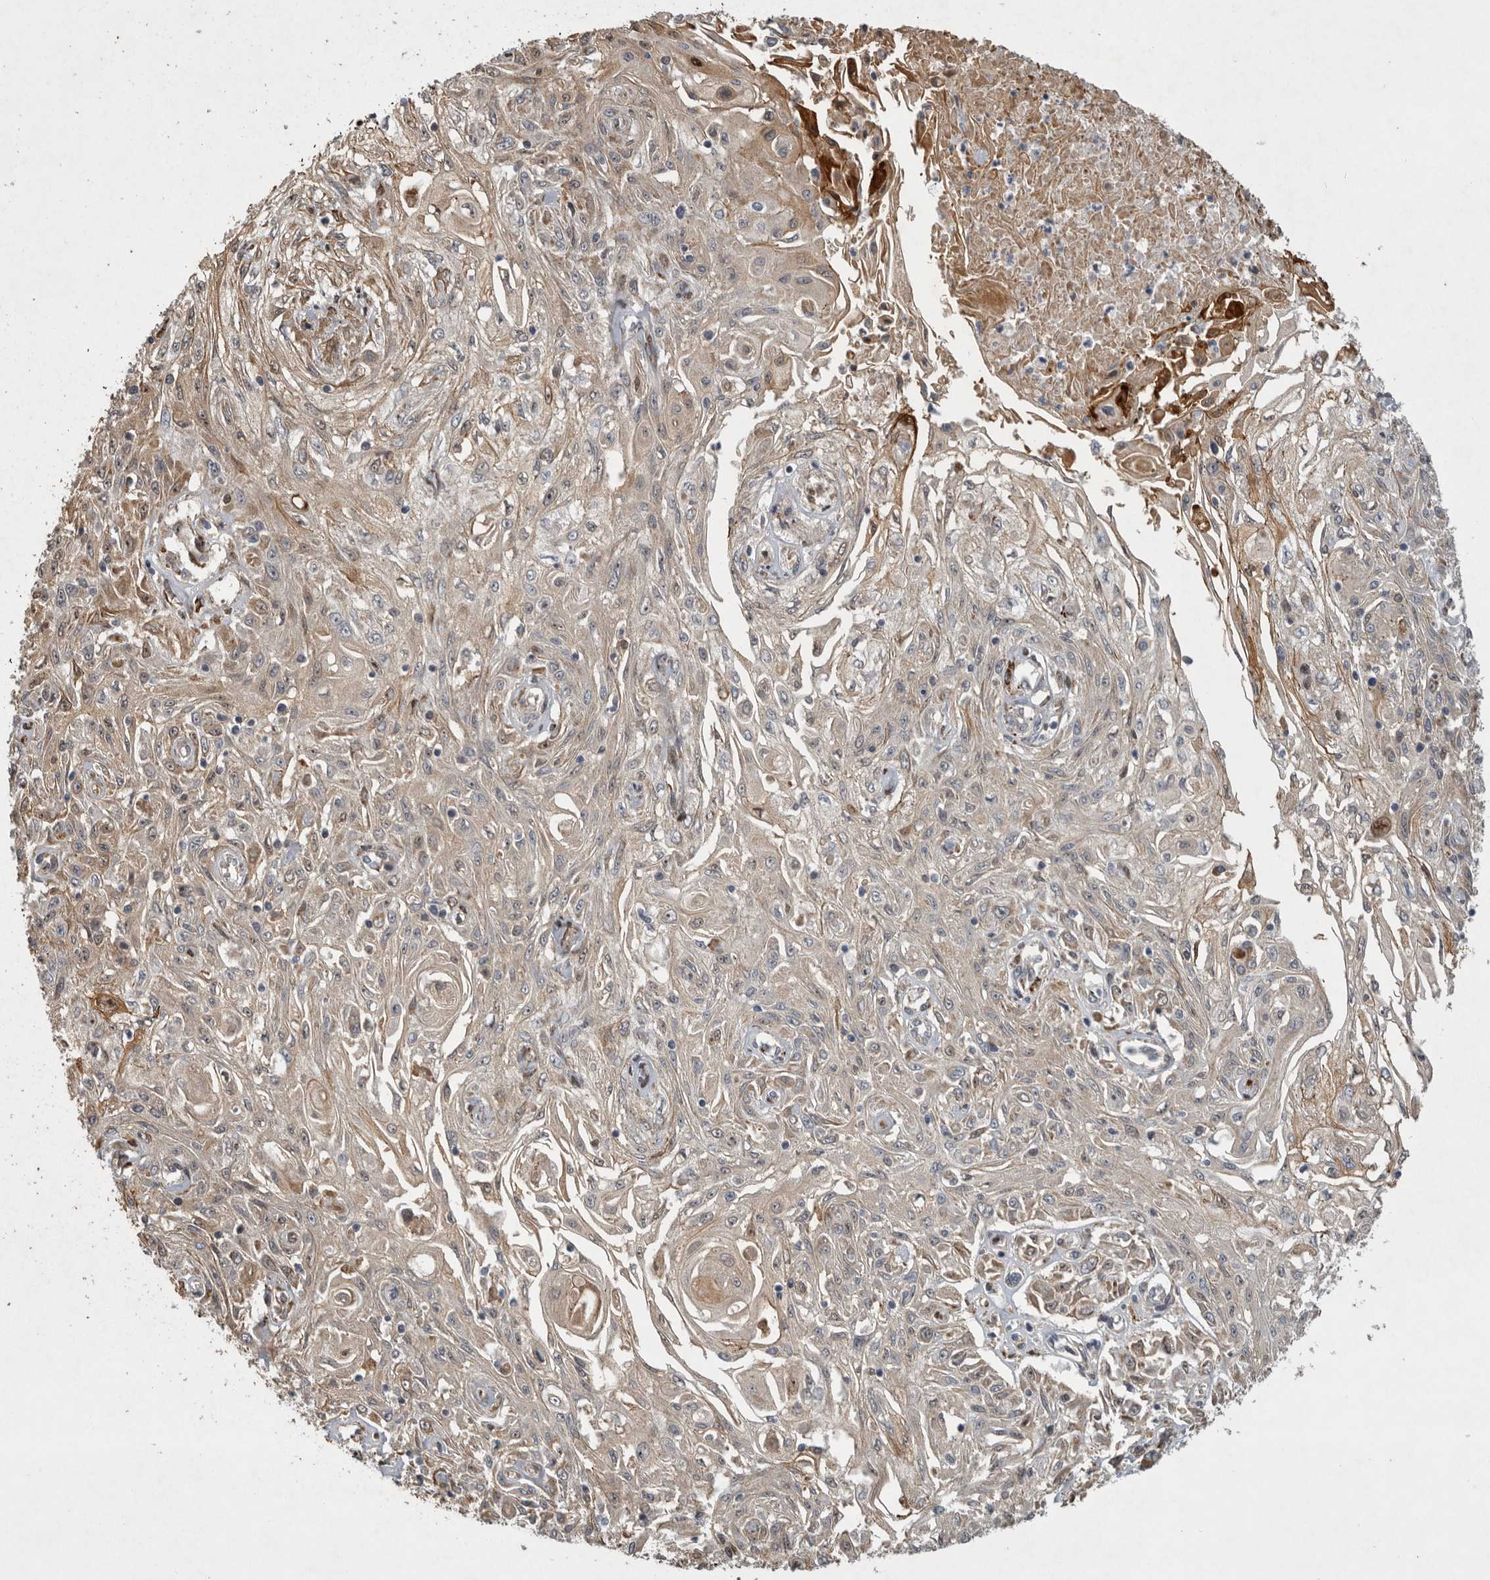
{"staining": {"intensity": "weak", "quantity": "<25%", "location": "cytoplasmic/membranous"}, "tissue": "skin cancer", "cell_type": "Tumor cells", "image_type": "cancer", "snomed": [{"axis": "morphology", "description": "Squamous cell carcinoma, NOS"}, {"axis": "morphology", "description": "Squamous cell carcinoma, metastatic, NOS"}, {"axis": "topography", "description": "Skin"}, {"axis": "topography", "description": "Lymph node"}], "caption": "Tumor cells are negative for brown protein staining in metastatic squamous cell carcinoma (skin). (DAB immunohistochemistry (IHC), high magnification).", "gene": "MPDZ", "patient": {"sex": "male", "age": 75}}